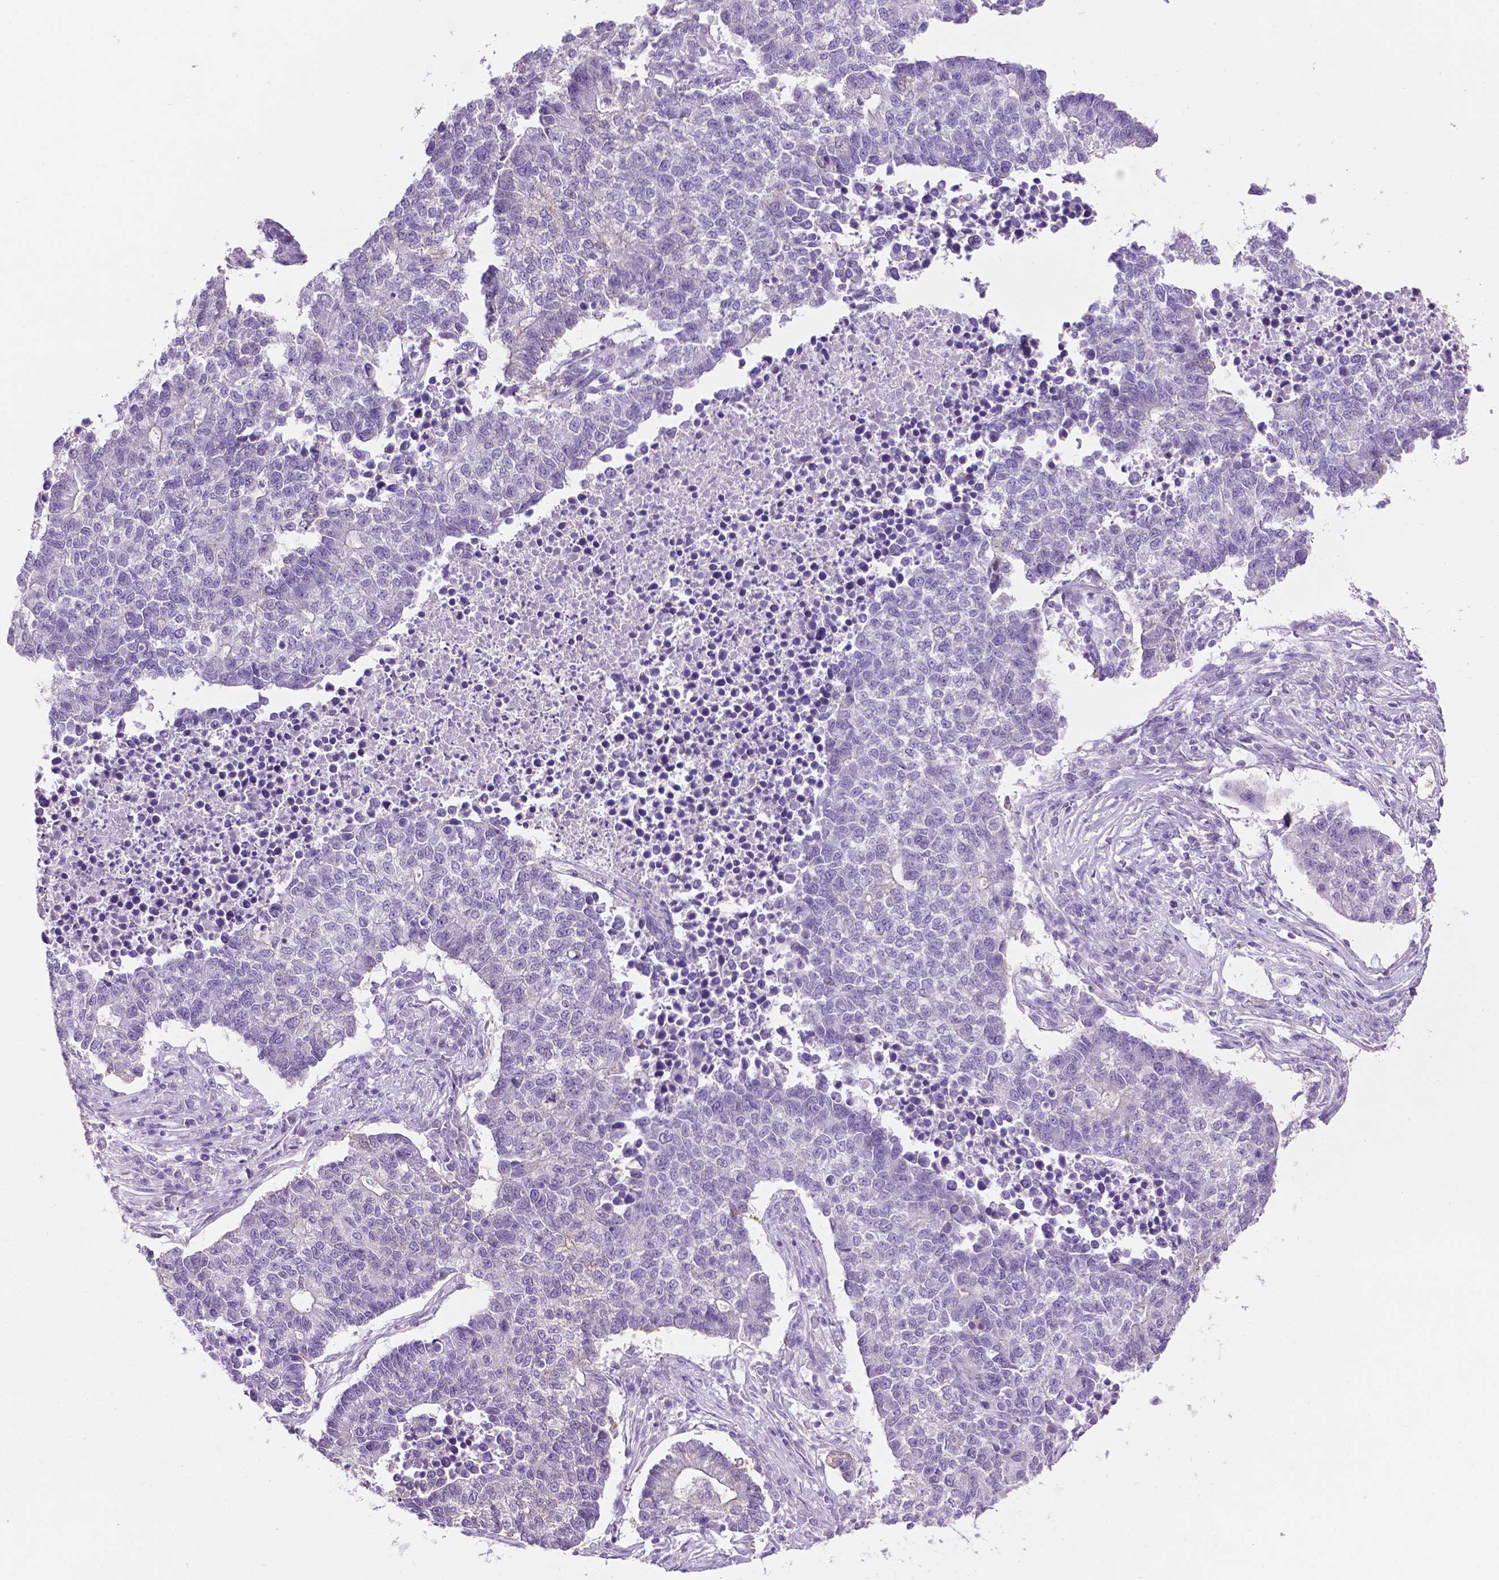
{"staining": {"intensity": "negative", "quantity": "none", "location": "none"}, "tissue": "lung cancer", "cell_type": "Tumor cells", "image_type": "cancer", "snomed": [{"axis": "morphology", "description": "Adenocarcinoma, NOS"}, {"axis": "topography", "description": "Lung"}], "caption": "Immunohistochemistry (IHC) of lung adenocarcinoma demonstrates no staining in tumor cells.", "gene": "TACSTD2", "patient": {"sex": "male", "age": 57}}